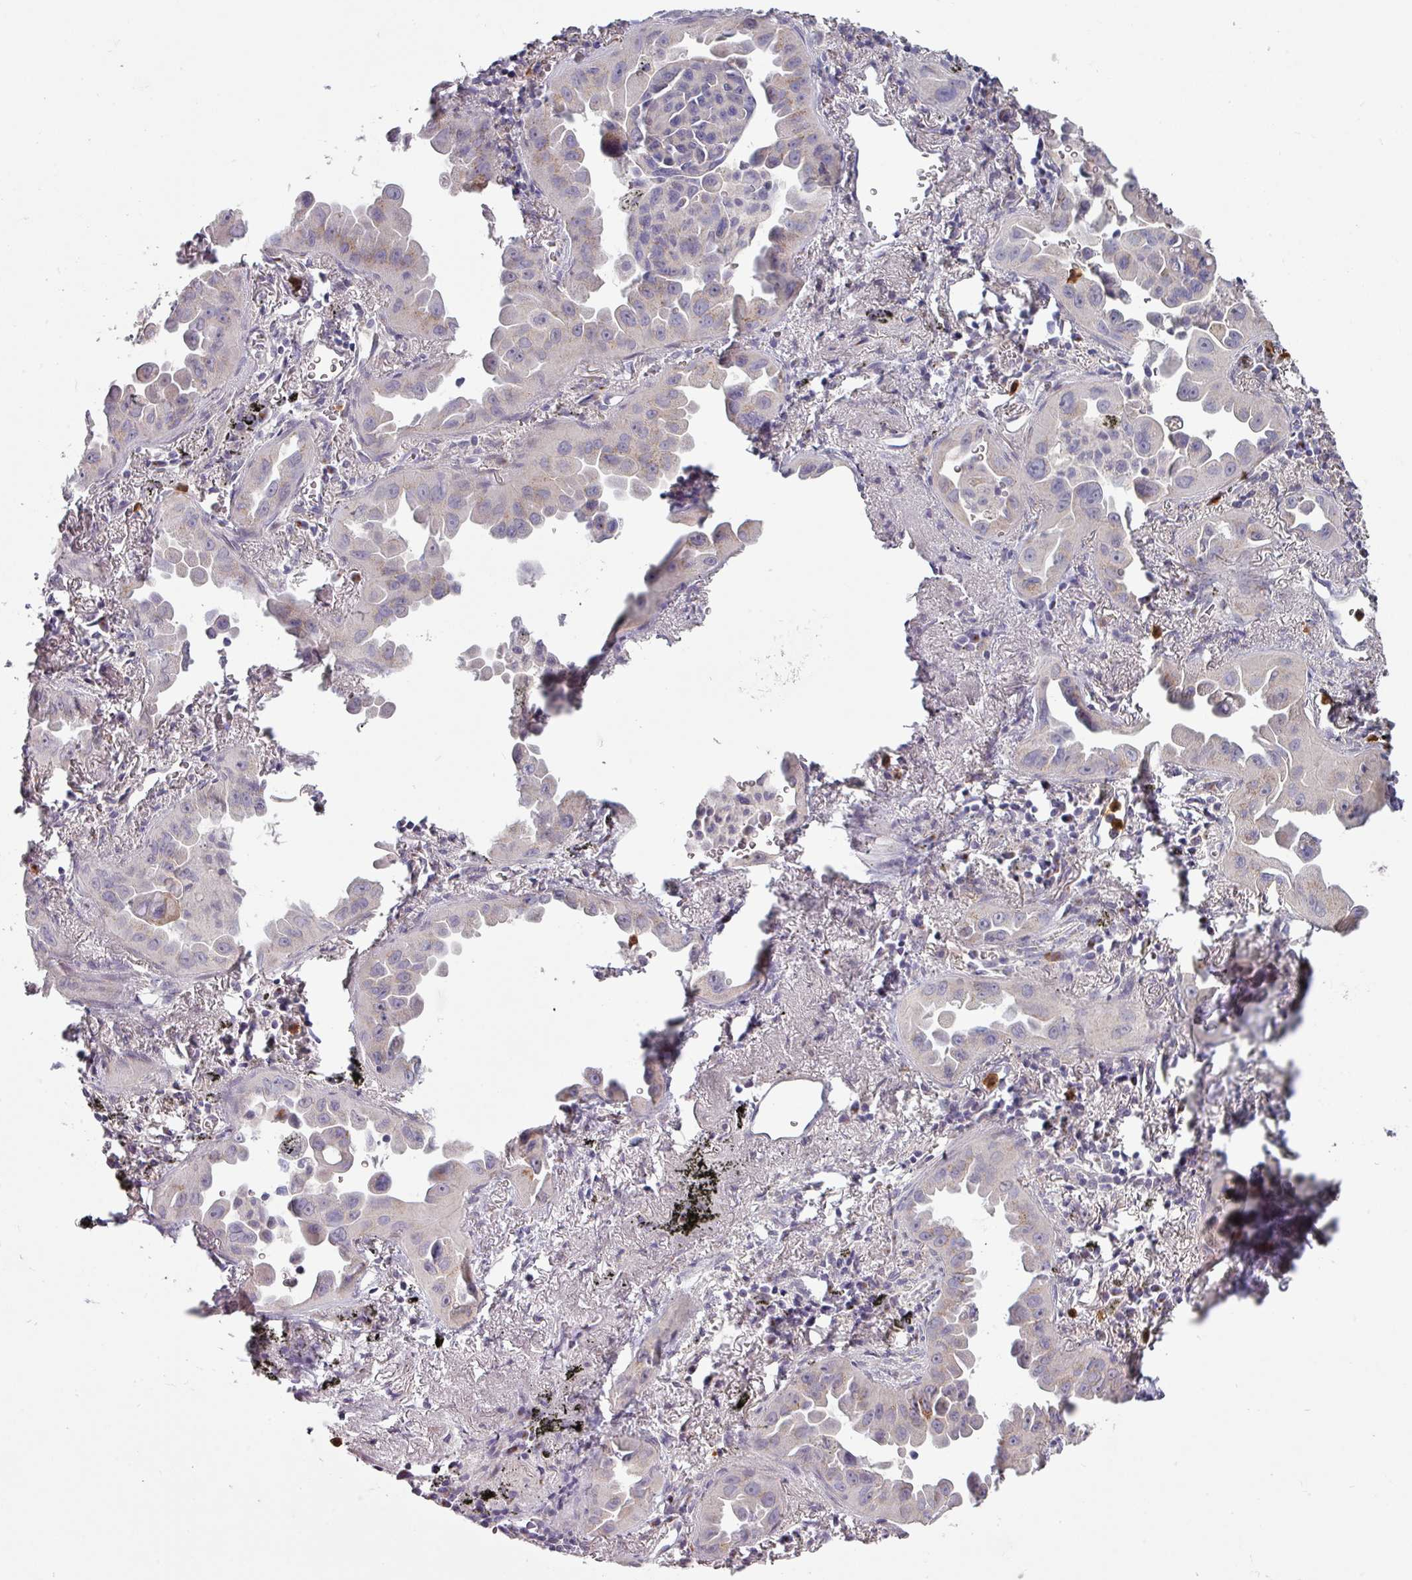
{"staining": {"intensity": "weak", "quantity": "25%-75%", "location": "cytoplasmic/membranous"}, "tissue": "lung cancer", "cell_type": "Tumor cells", "image_type": "cancer", "snomed": [{"axis": "morphology", "description": "Adenocarcinoma, NOS"}, {"axis": "topography", "description": "Lung"}], "caption": "An IHC histopathology image of neoplastic tissue is shown. Protein staining in brown highlights weak cytoplasmic/membranous positivity in lung cancer (adenocarcinoma) within tumor cells.", "gene": "MAGEC3", "patient": {"sex": "male", "age": 68}}